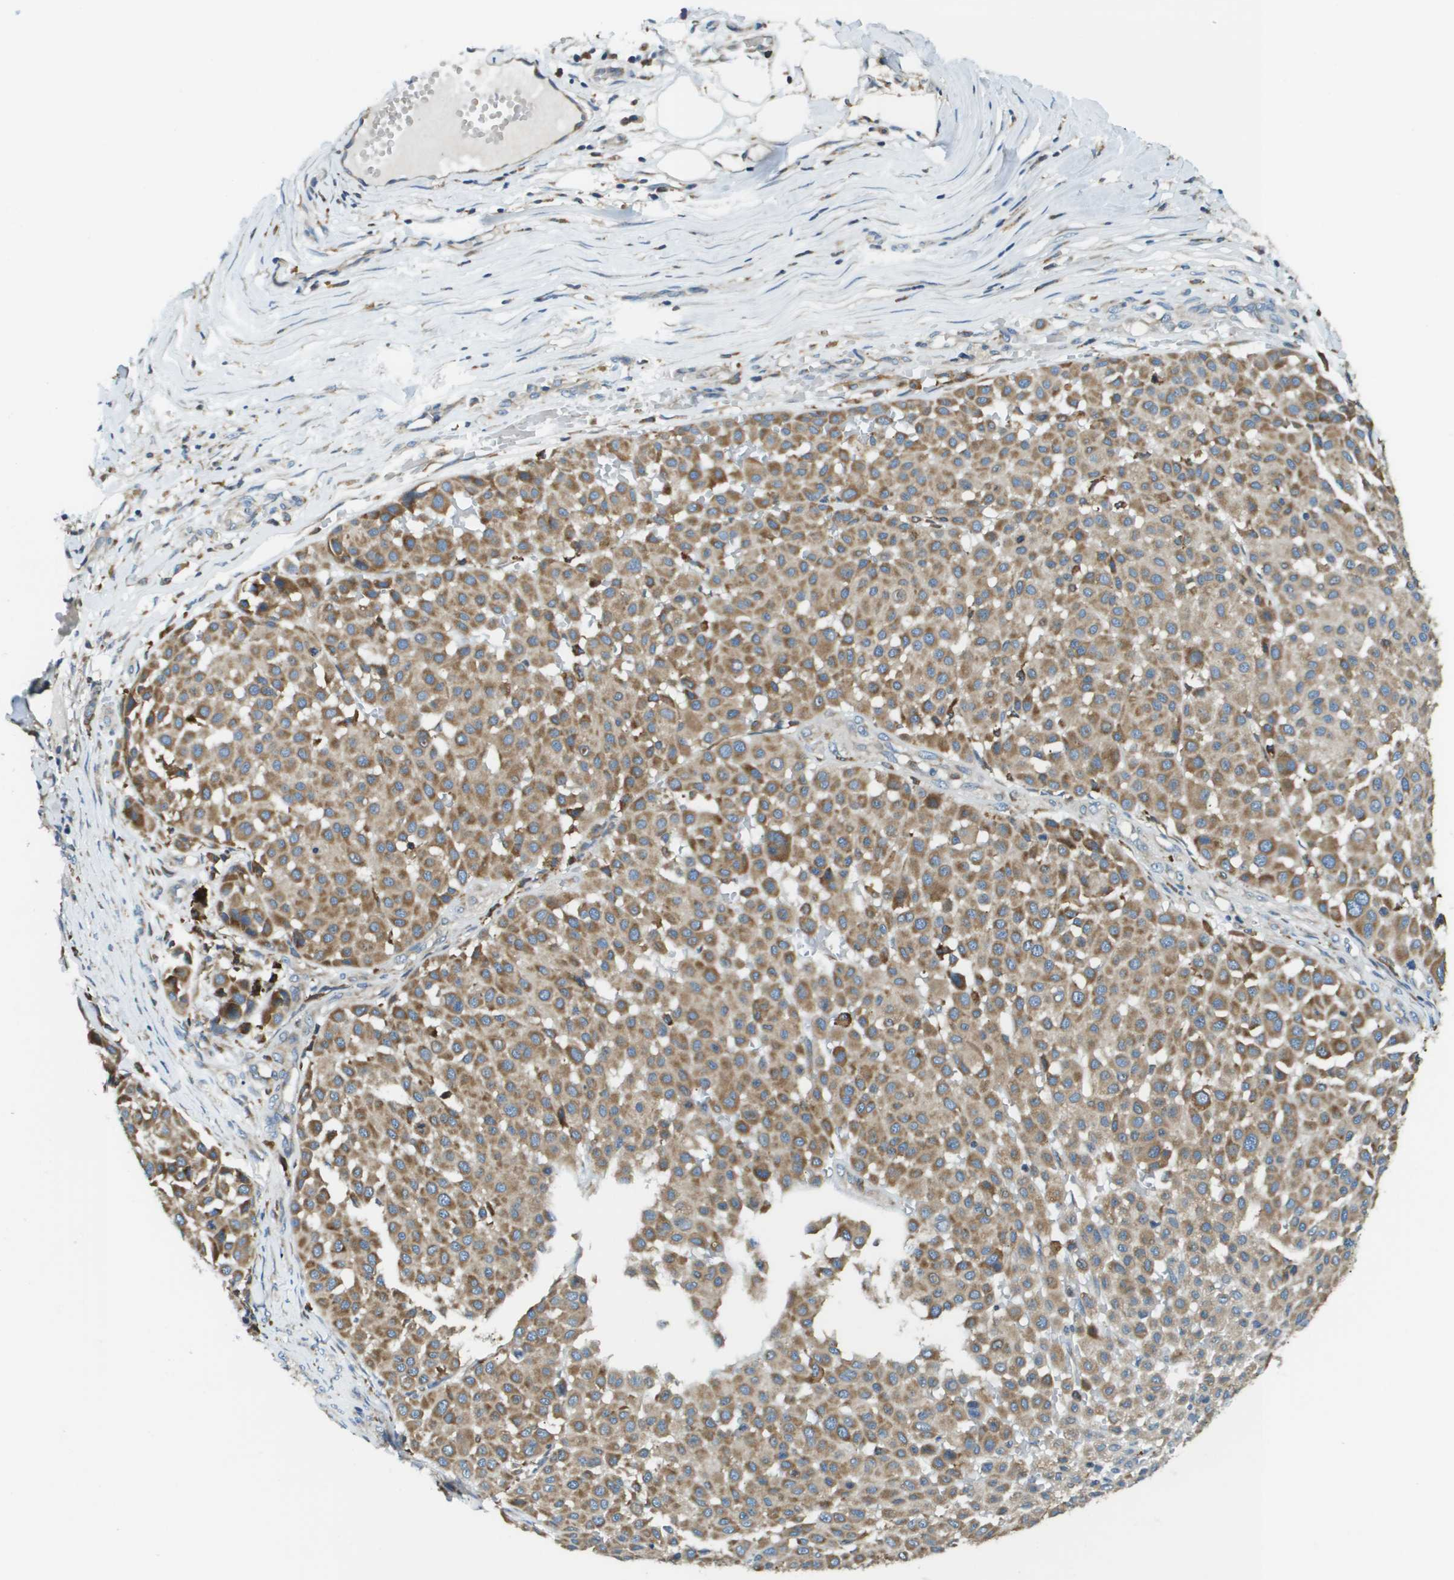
{"staining": {"intensity": "weak", "quantity": ">75%", "location": "cytoplasmic/membranous"}, "tissue": "melanoma", "cell_type": "Tumor cells", "image_type": "cancer", "snomed": [{"axis": "morphology", "description": "Malignant melanoma, Metastatic site"}, {"axis": "topography", "description": "Soft tissue"}], "caption": "Brown immunohistochemical staining in malignant melanoma (metastatic site) shows weak cytoplasmic/membranous expression in about >75% of tumor cells.", "gene": "CNPY3", "patient": {"sex": "male", "age": 41}}